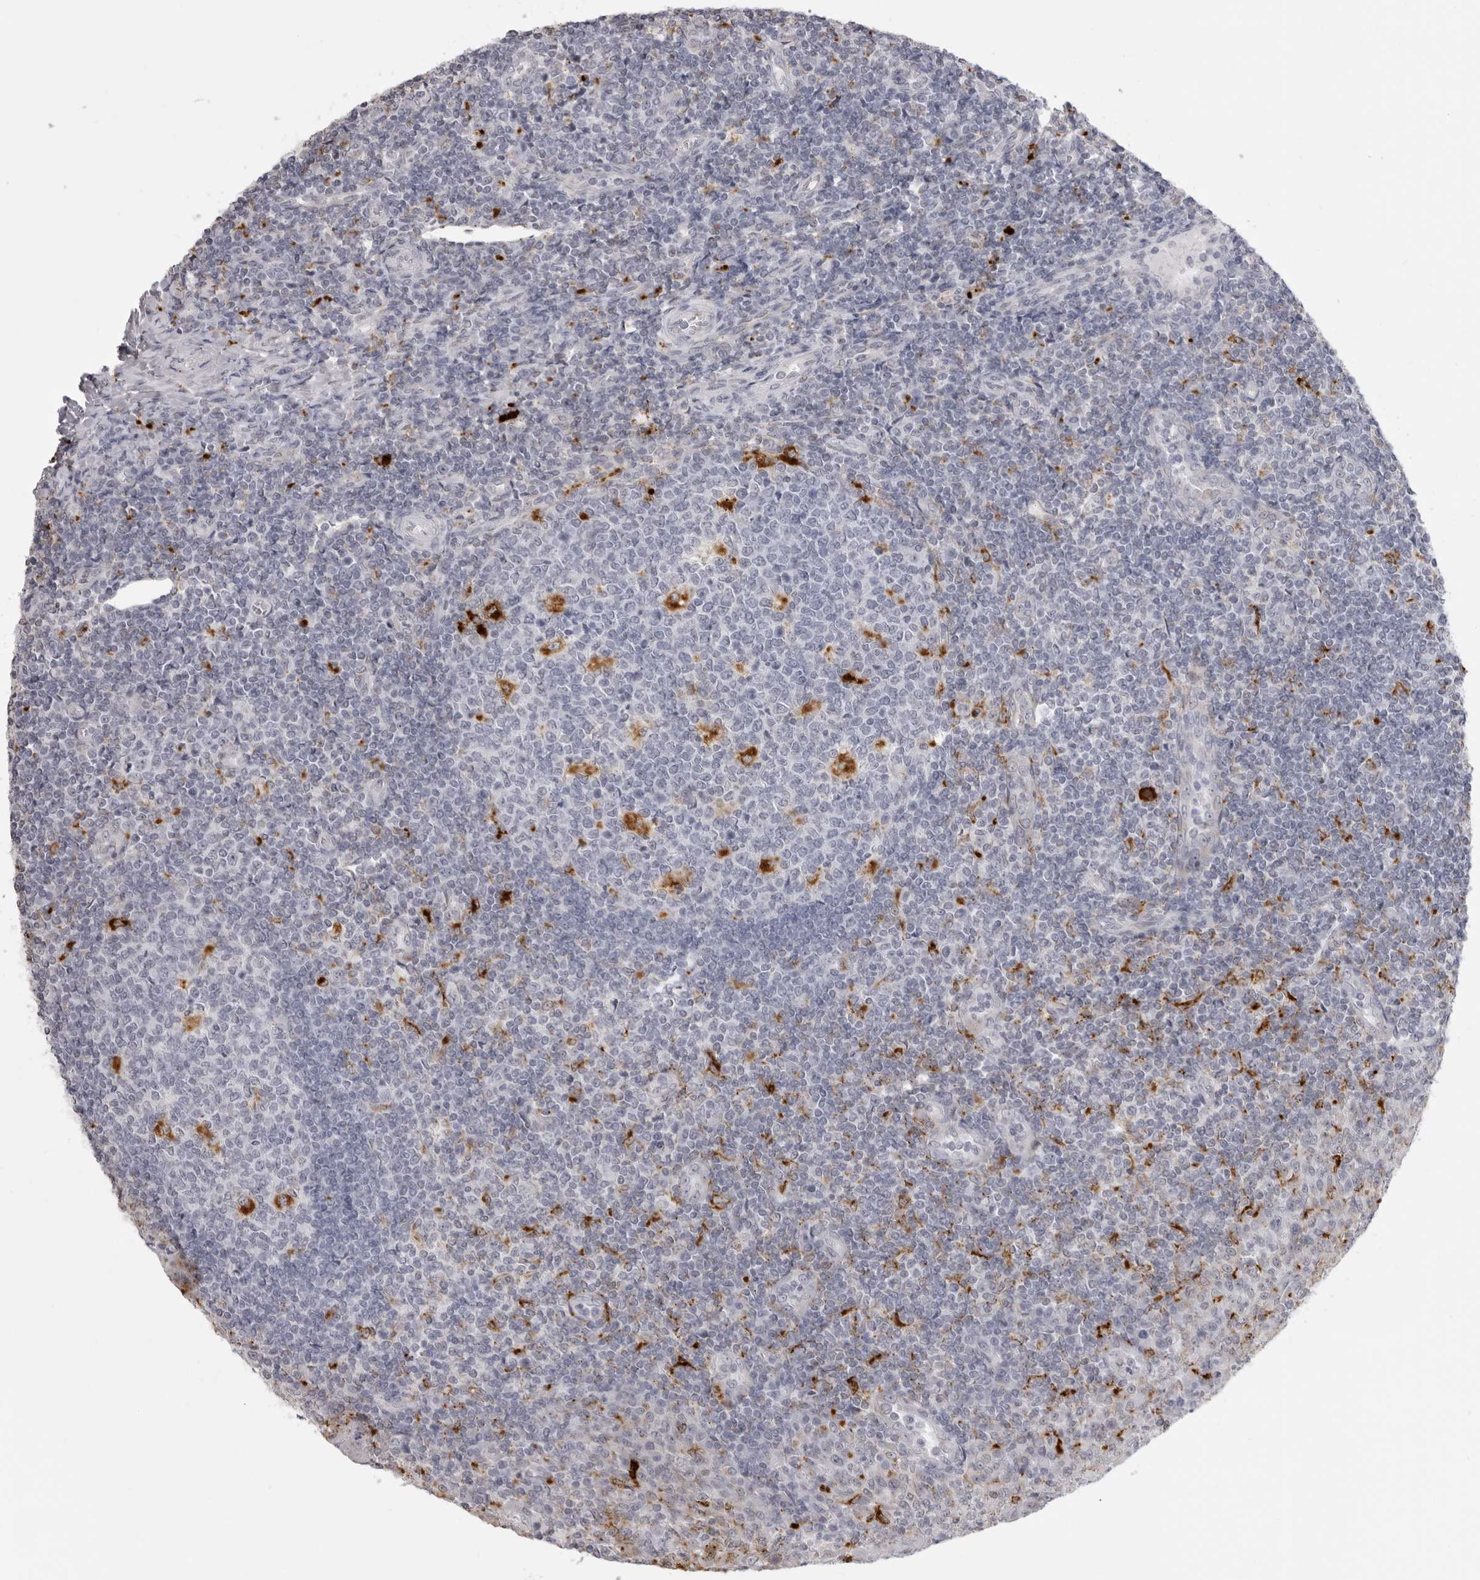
{"staining": {"intensity": "strong", "quantity": "<25%", "location": "cytoplasmic/membranous"}, "tissue": "tonsil", "cell_type": "Germinal center cells", "image_type": "normal", "snomed": [{"axis": "morphology", "description": "Normal tissue, NOS"}, {"axis": "topography", "description": "Tonsil"}], "caption": "This photomicrograph displays immunohistochemistry staining of unremarkable tonsil, with medium strong cytoplasmic/membranous expression in approximately <25% of germinal center cells.", "gene": "IL25", "patient": {"sex": "female", "age": 19}}